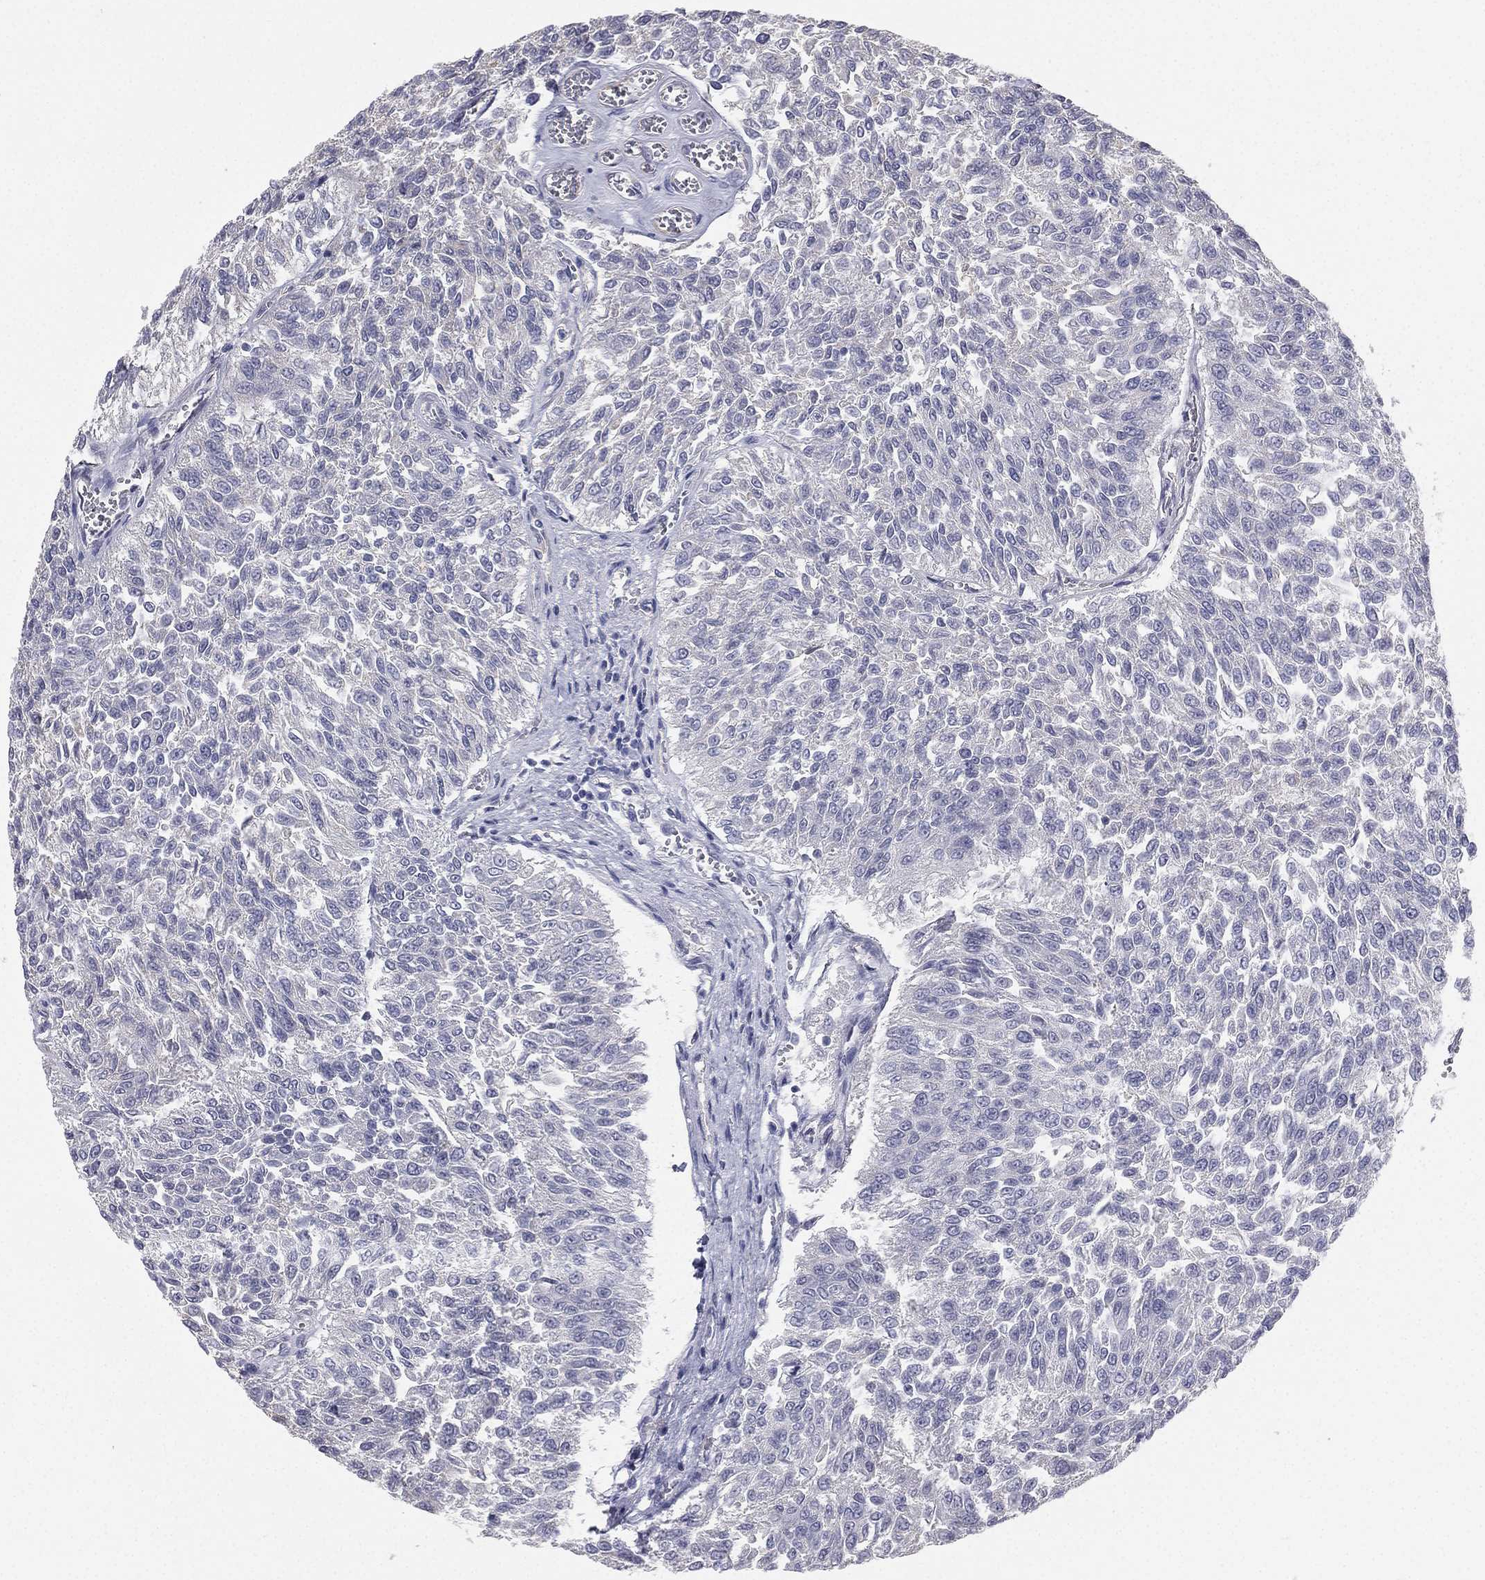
{"staining": {"intensity": "negative", "quantity": "none", "location": "none"}, "tissue": "urothelial cancer", "cell_type": "Tumor cells", "image_type": "cancer", "snomed": [{"axis": "morphology", "description": "Urothelial carcinoma, Low grade"}, {"axis": "topography", "description": "Urinary bladder"}], "caption": "This is an immunohistochemistry (IHC) image of urothelial cancer. There is no staining in tumor cells.", "gene": "MUC13", "patient": {"sex": "male", "age": 78}}